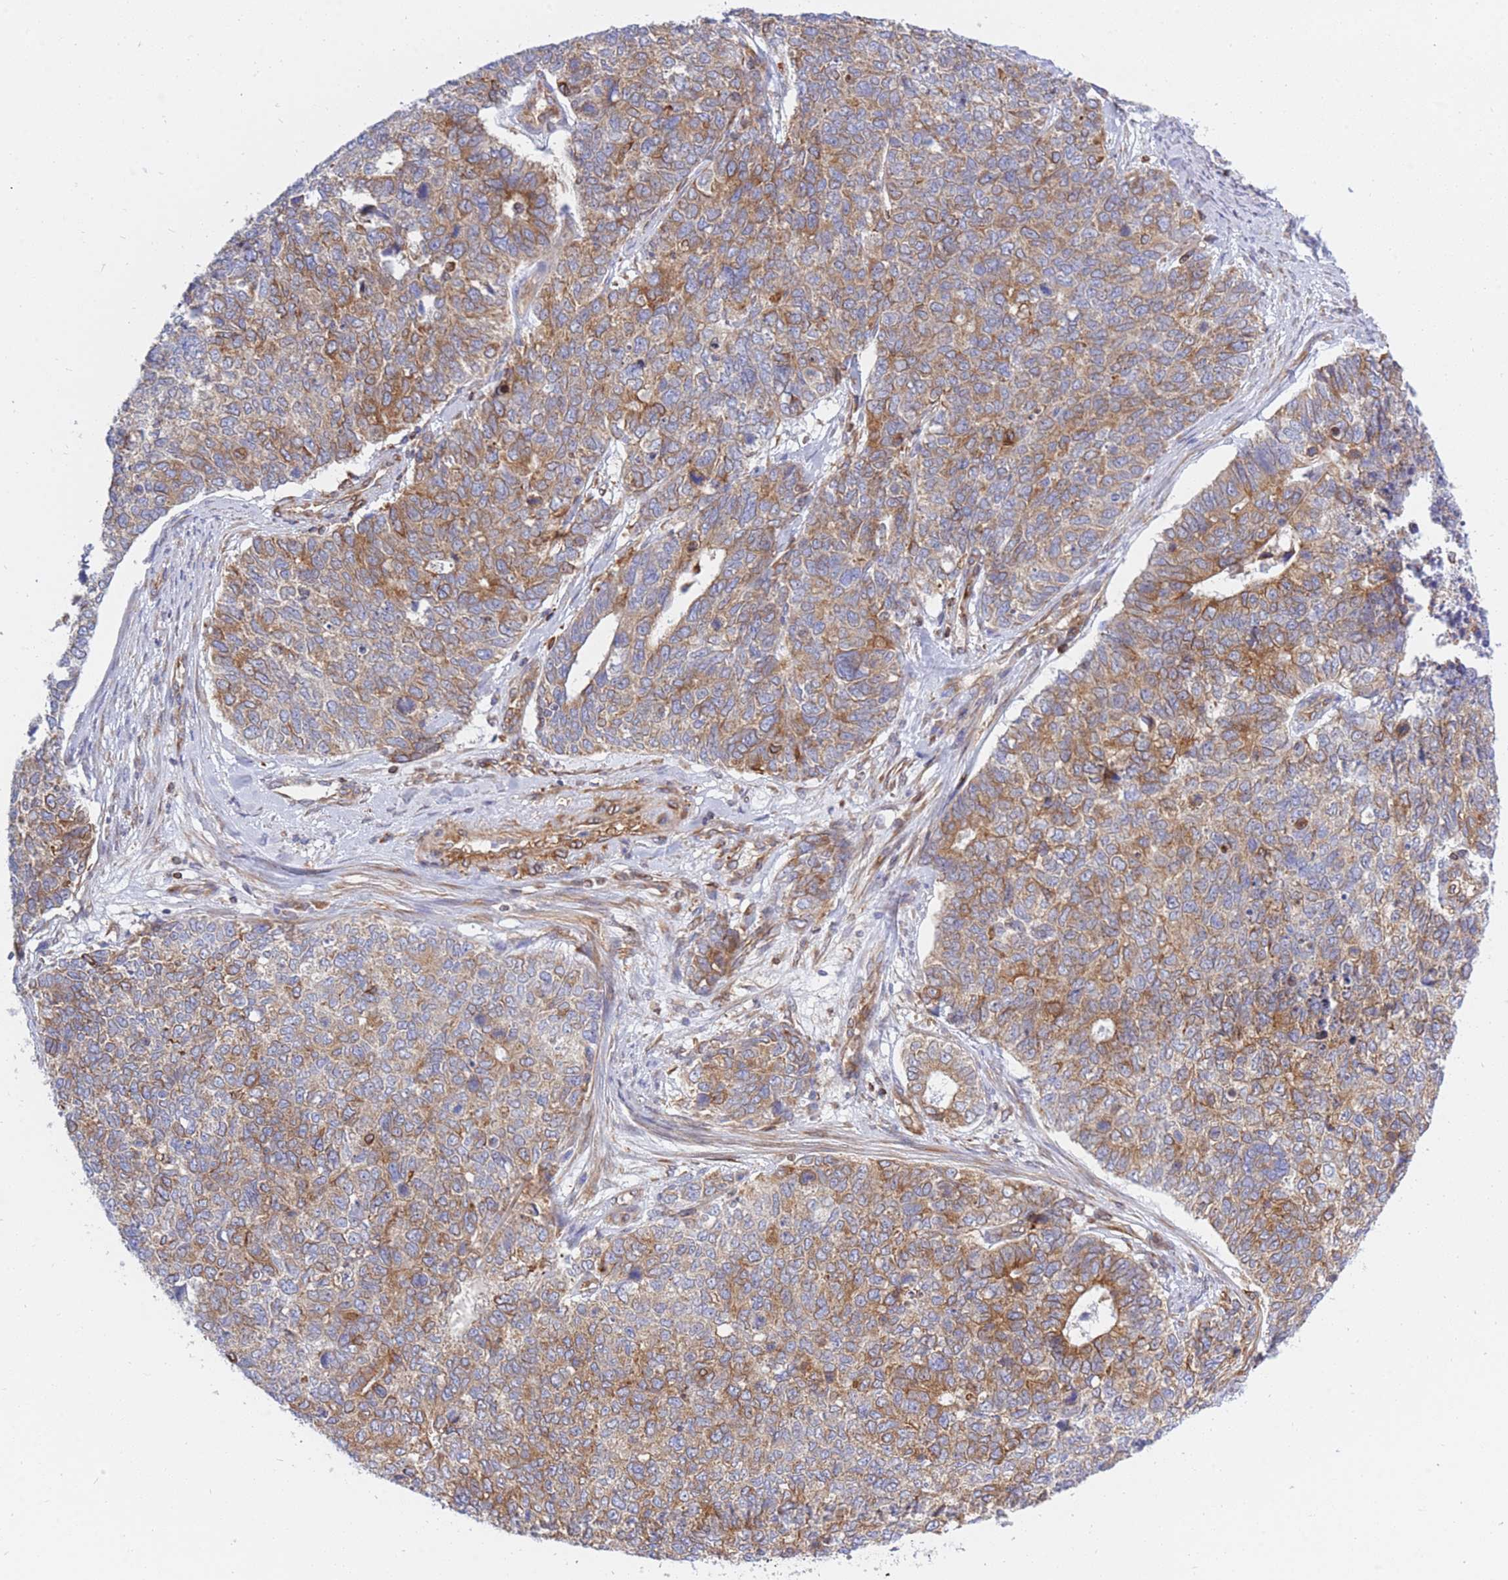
{"staining": {"intensity": "moderate", "quantity": ">75%", "location": "cytoplasmic/membranous"}, "tissue": "cervical cancer", "cell_type": "Tumor cells", "image_type": "cancer", "snomed": [{"axis": "morphology", "description": "Squamous cell carcinoma, NOS"}, {"axis": "topography", "description": "Cervix"}], "caption": "Squamous cell carcinoma (cervical) stained with a protein marker demonstrates moderate staining in tumor cells.", "gene": "REM1", "patient": {"sex": "female", "age": 63}}